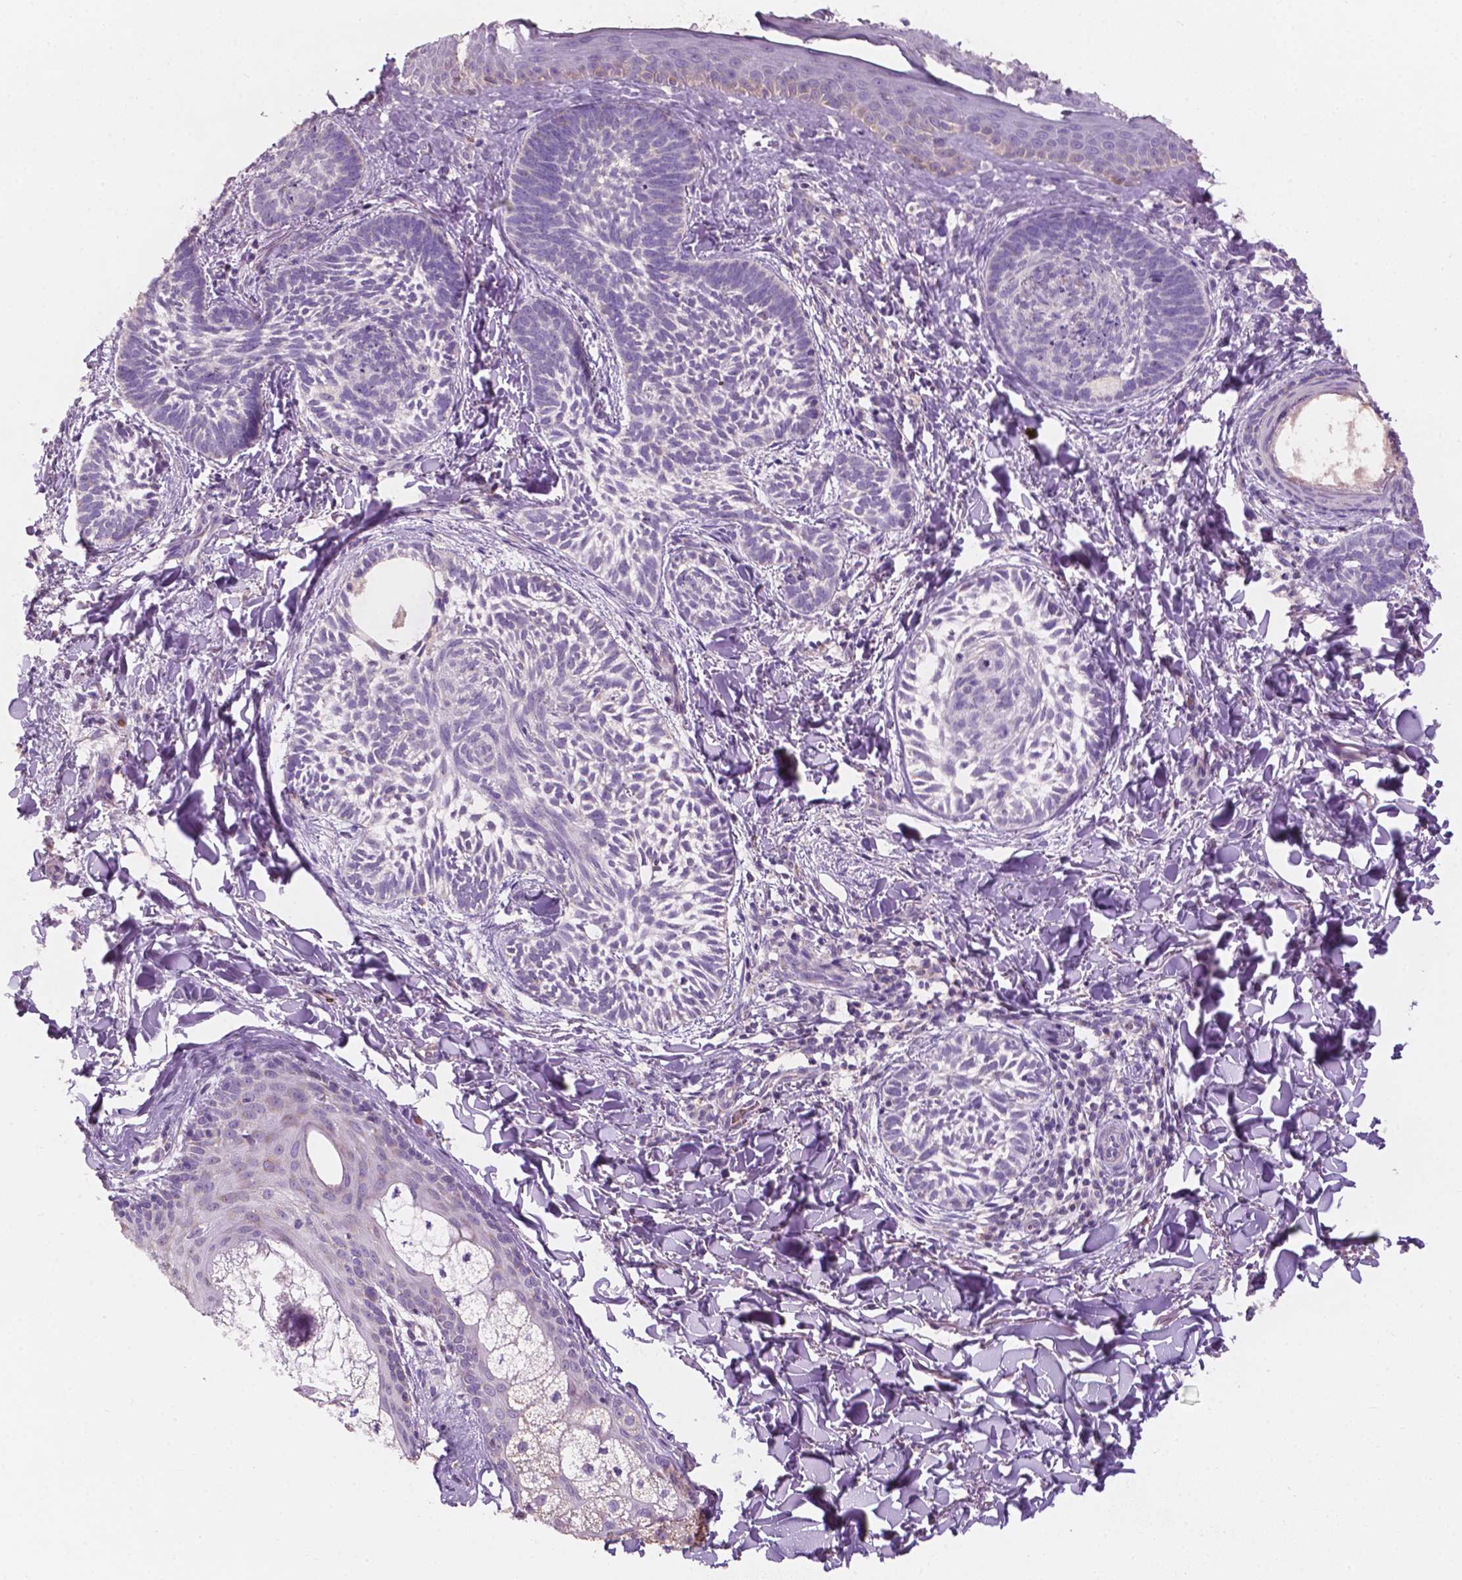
{"staining": {"intensity": "negative", "quantity": "none", "location": "none"}, "tissue": "skin cancer", "cell_type": "Tumor cells", "image_type": "cancer", "snomed": [{"axis": "morphology", "description": "Normal tissue, NOS"}, {"axis": "morphology", "description": "Basal cell carcinoma"}, {"axis": "topography", "description": "Skin"}], "caption": "Basal cell carcinoma (skin) was stained to show a protein in brown. There is no significant staining in tumor cells.", "gene": "NDUFS1", "patient": {"sex": "male", "age": 46}}